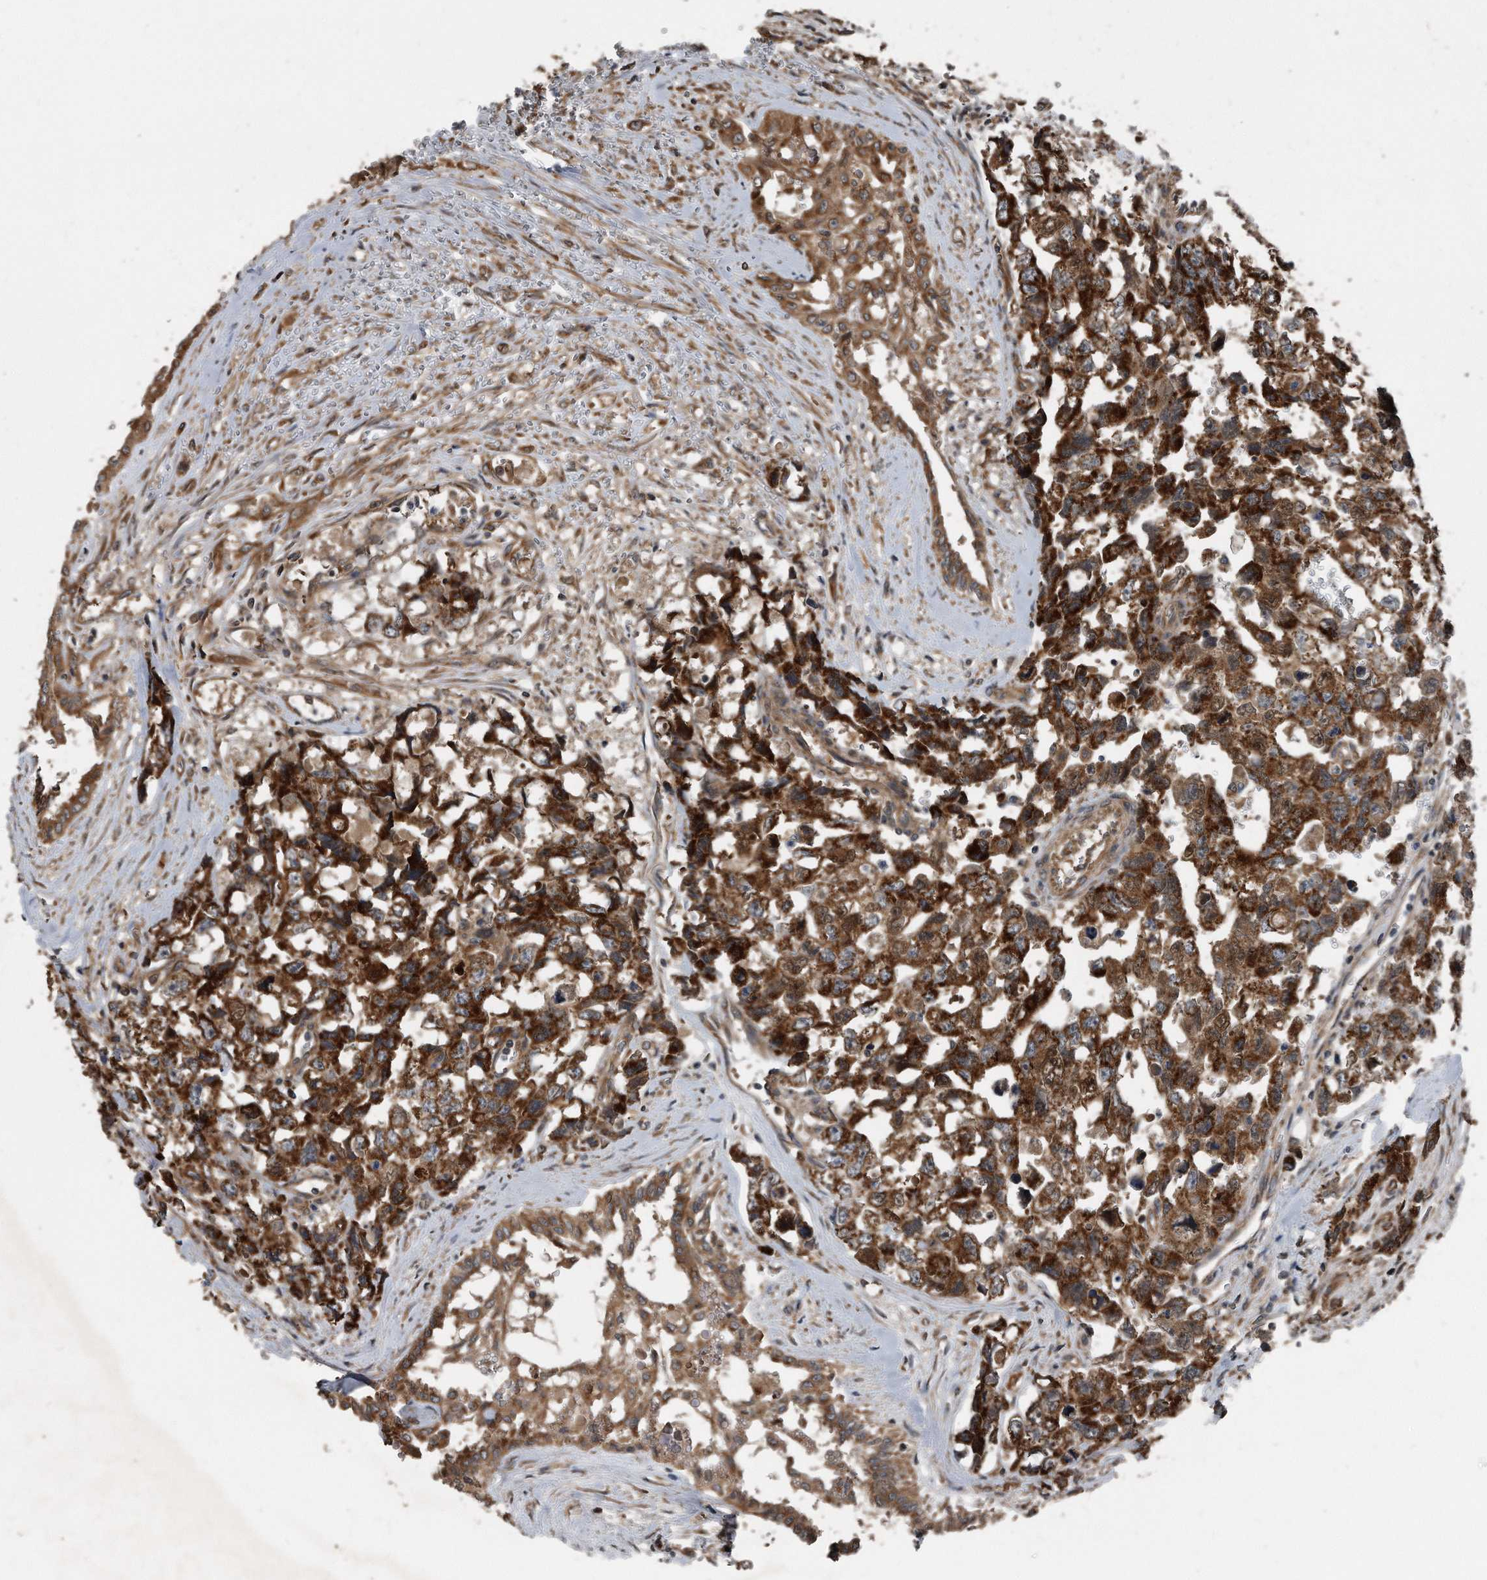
{"staining": {"intensity": "strong", "quantity": ">75%", "location": "cytoplasmic/membranous"}, "tissue": "testis cancer", "cell_type": "Tumor cells", "image_type": "cancer", "snomed": [{"axis": "morphology", "description": "Carcinoma, Embryonal, NOS"}, {"axis": "topography", "description": "Testis"}], "caption": "IHC histopathology image of neoplastic tissue: testis cancer (embryonal carcinoma) stained using immunohistochemistry (IHC) demonstrates high levels of strong protein expression localized specifically in the cytoplasmic/membranous of tumor cells, appearing as a cytoplasmic/membranous brown color.", "gene": "FAM136A", "patient": {"sex": "male", "age": 31}}